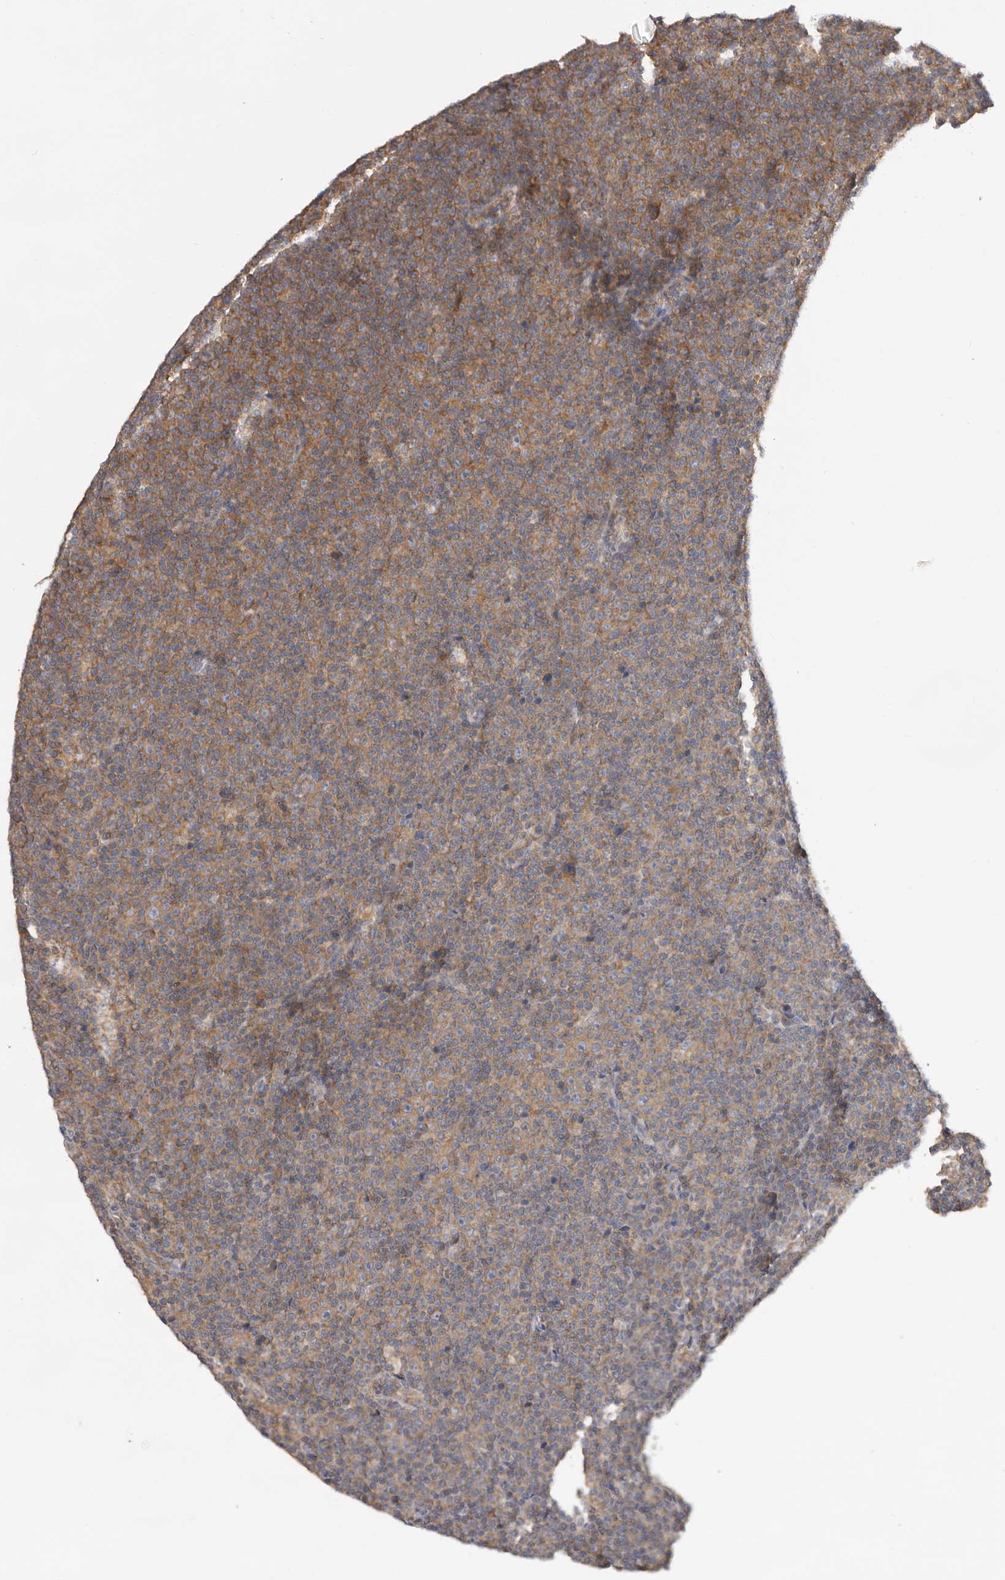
{"staining": {"intensity": "moderate", "quantity": ">75%", "location": "cytoplasmic/membranous"}, "tissue": "lymphoma", "cell_type": "Tumor cells", "image_type": "cancer", "snomed": [{"axis": "morphology", "description": "Malignant lymphoma, non-Hodgkin's type, Low grade"}, {"axis": "topography", "description": "Lymph node"}], "caption": "A brown stain shows moderate cytoplasmic/membranous positivity of a protein in lymphoma tumor cells.", "gene": "PPP1R42", "patient": {"sex": "female", "age": 67}}